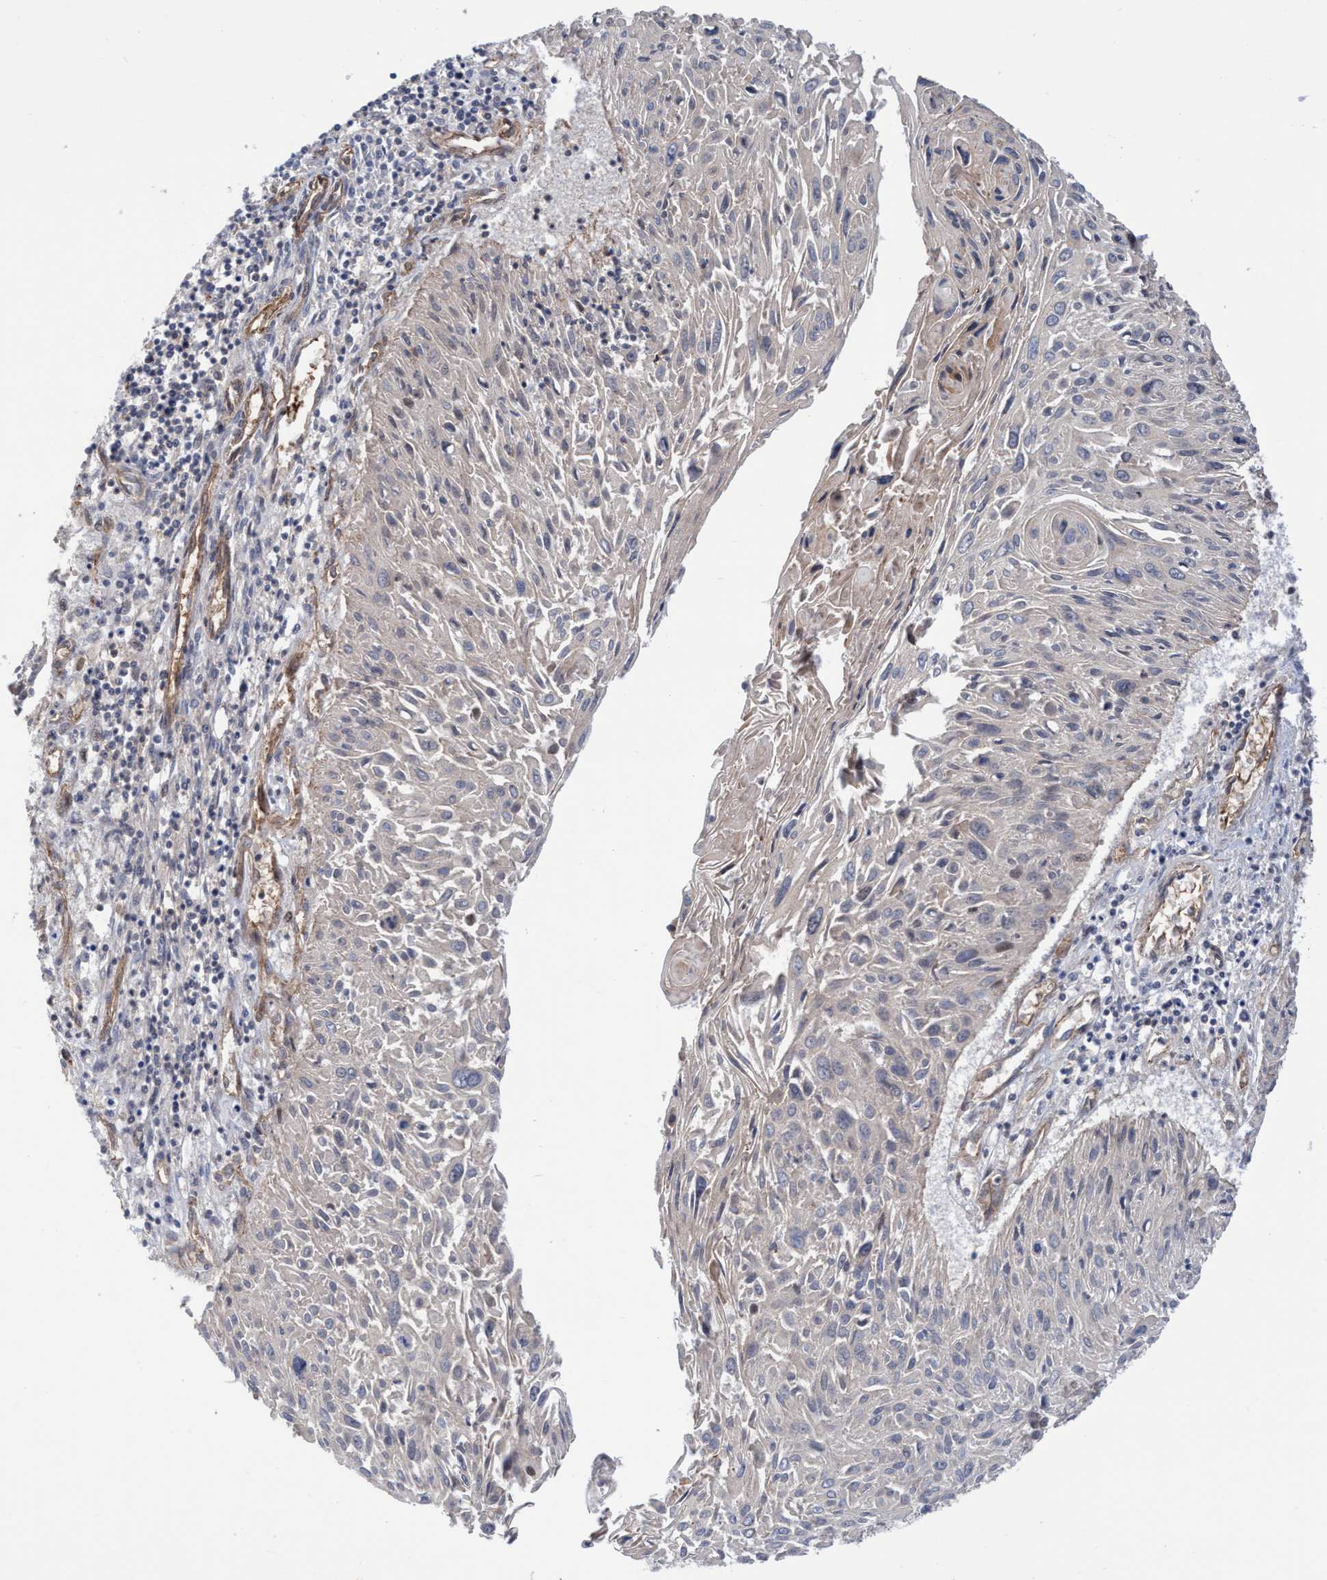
{"staining": {"intensity": "negative", "quantity": "none", "location": "none"}, "tissue": "cervical cancer", "cell_type": "Tumor cells", "image_type": "cancer", "snomed": [{"axis": "morphology", "description": "Squamous cell carcinoma, NOS"}, {"axis": "topography", "description": "Cervix"}], "caption": "This histopathology image is of cervical cancer (squamous cell carcinoma) stained with immunohistochemistry (IHC) to label a protein in brown with the nuclei are counter-stained blue. There is no expression in tumor cells.", "gene": "MCM3AP", "patient": {"sex": "female", "age": 51}}